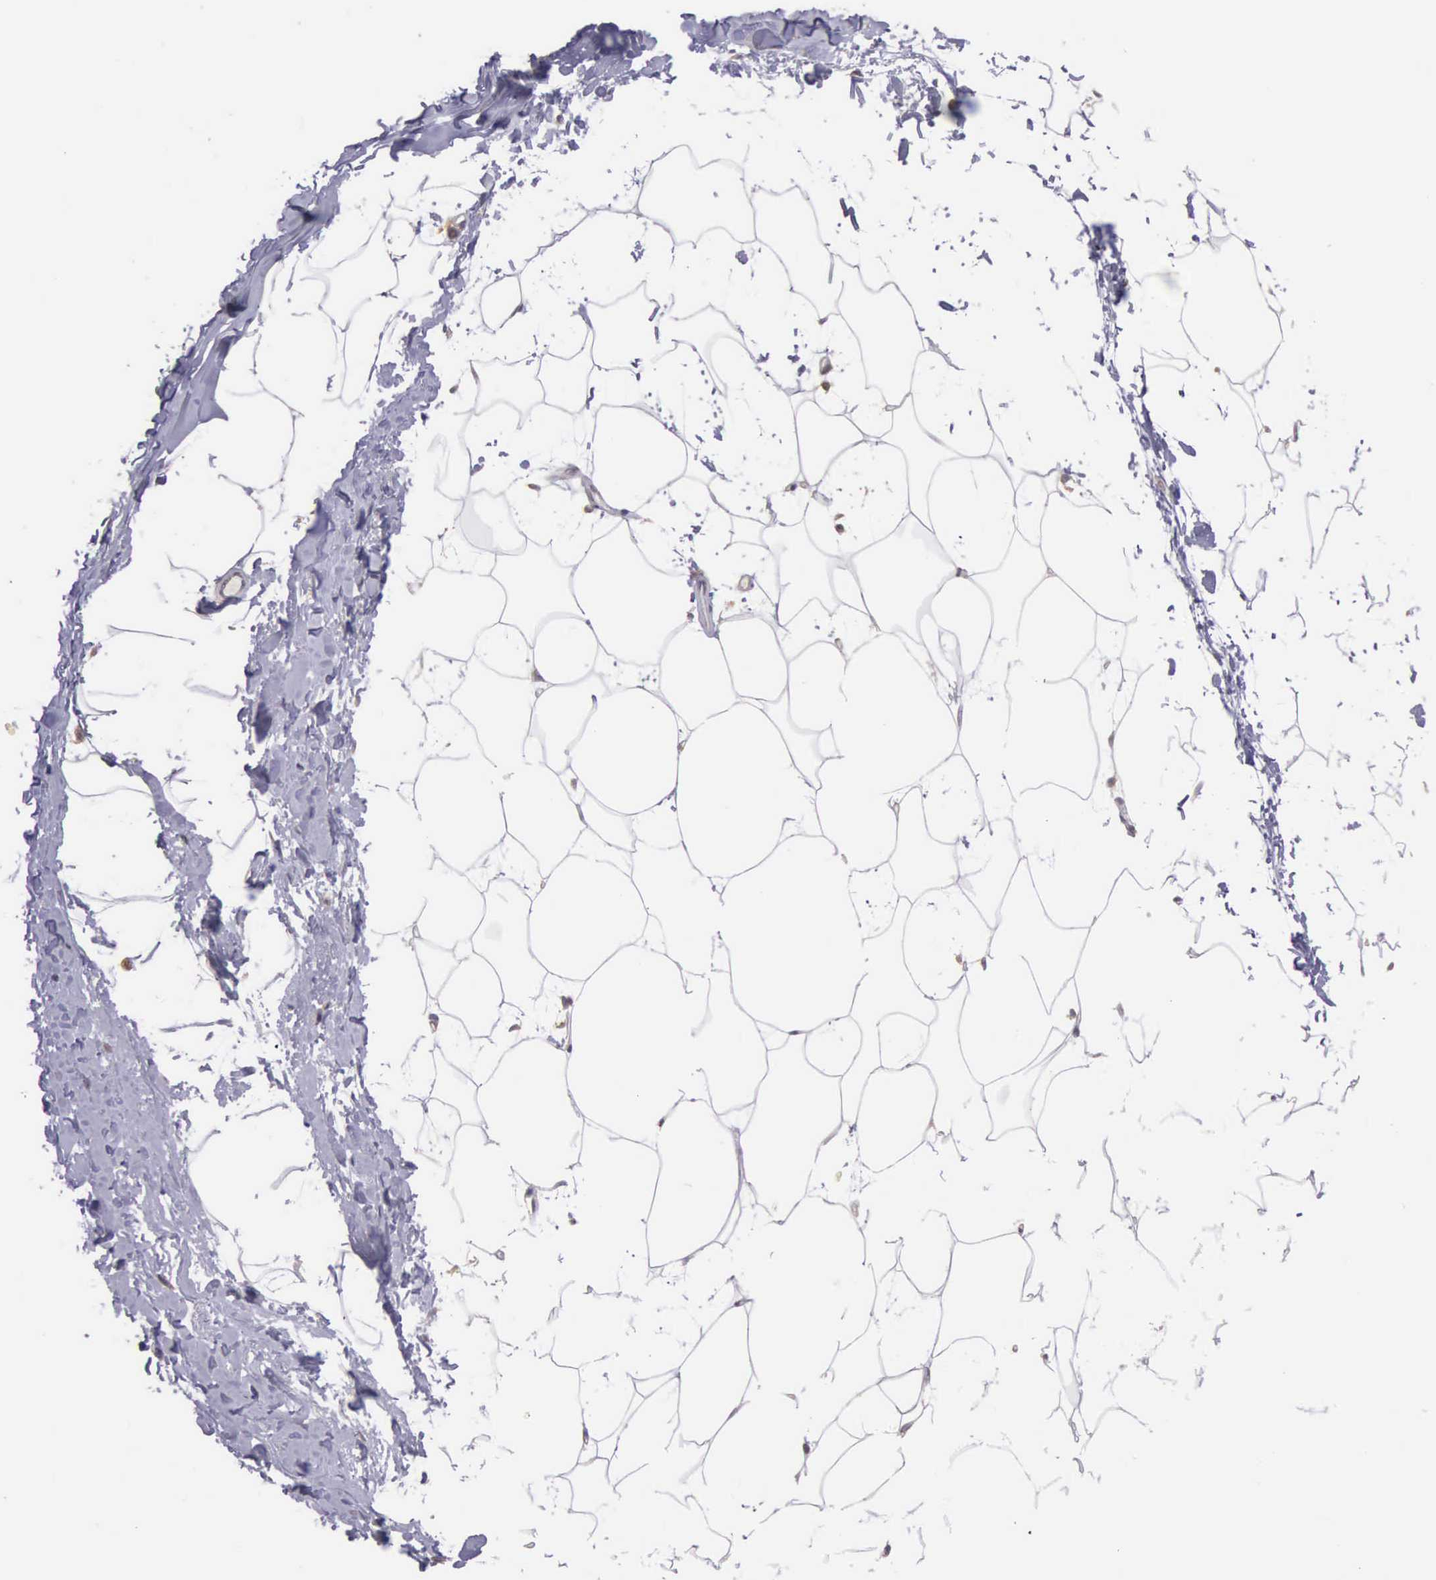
{"staining": {"intensity": "negative", "quantity": "none", "location": "none"}, "tissue": "adipose tissue", "cell_type": "Adipocytes", "image_type": "normal", "snomed": [{"axis": "morphology", "description": "Normal tissue, NOS"}, {"axis": "topography", "description": "Breast"}], "caption": "Immunohistochemistry (IHC) histopathology image of unremarkable adipose tissue: human adipose tissue stained with DAB (3,3'-diaminobenzidine) reveals no significant protein expression in adipocytes. (DAB IHC visualized using brightfield microscopy, high magnification).", "gene": "SLC25A21", "patient": {"sex": "female", "age": 45}}